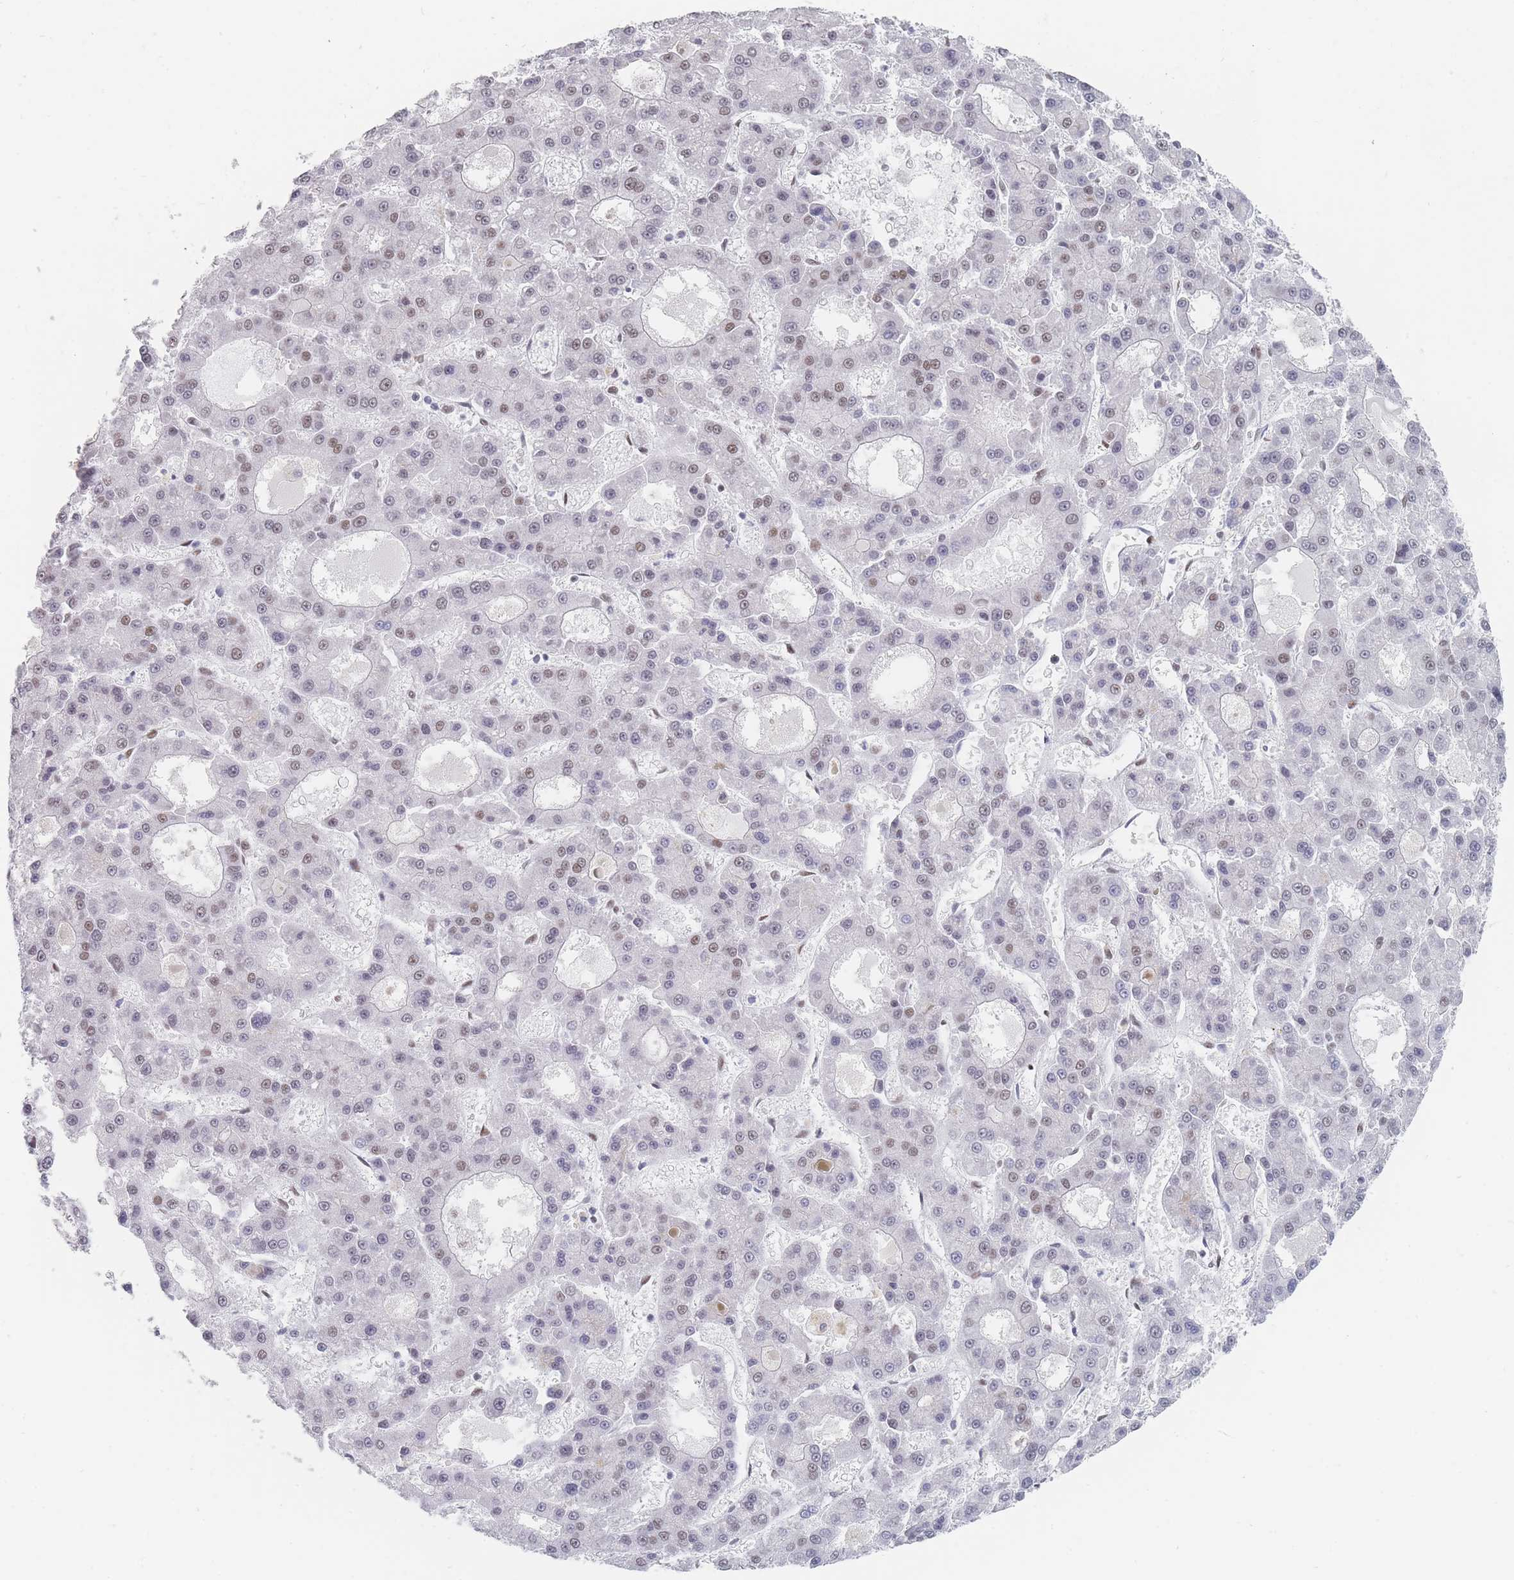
{"staining": {"intensity": "moderate", "quantity": "25%-75%", "location": "nuclear"}, "tissue": "liver cancer", "cell_type": "Tumor cells", "image_type": "cancer", "snomed": [{"axis": "morphology", "description": "Carcinoma, Hepatocellular, NOS"}, {"axis": "topography", "description": "Liver"}], "caption": "Liver cancer (hepatocellular carcinoma) stained with a protein marker displays moderate staining in tumor cells.", "gene": "SAFB2", "patient": {"sex": "male", "age": 70}}